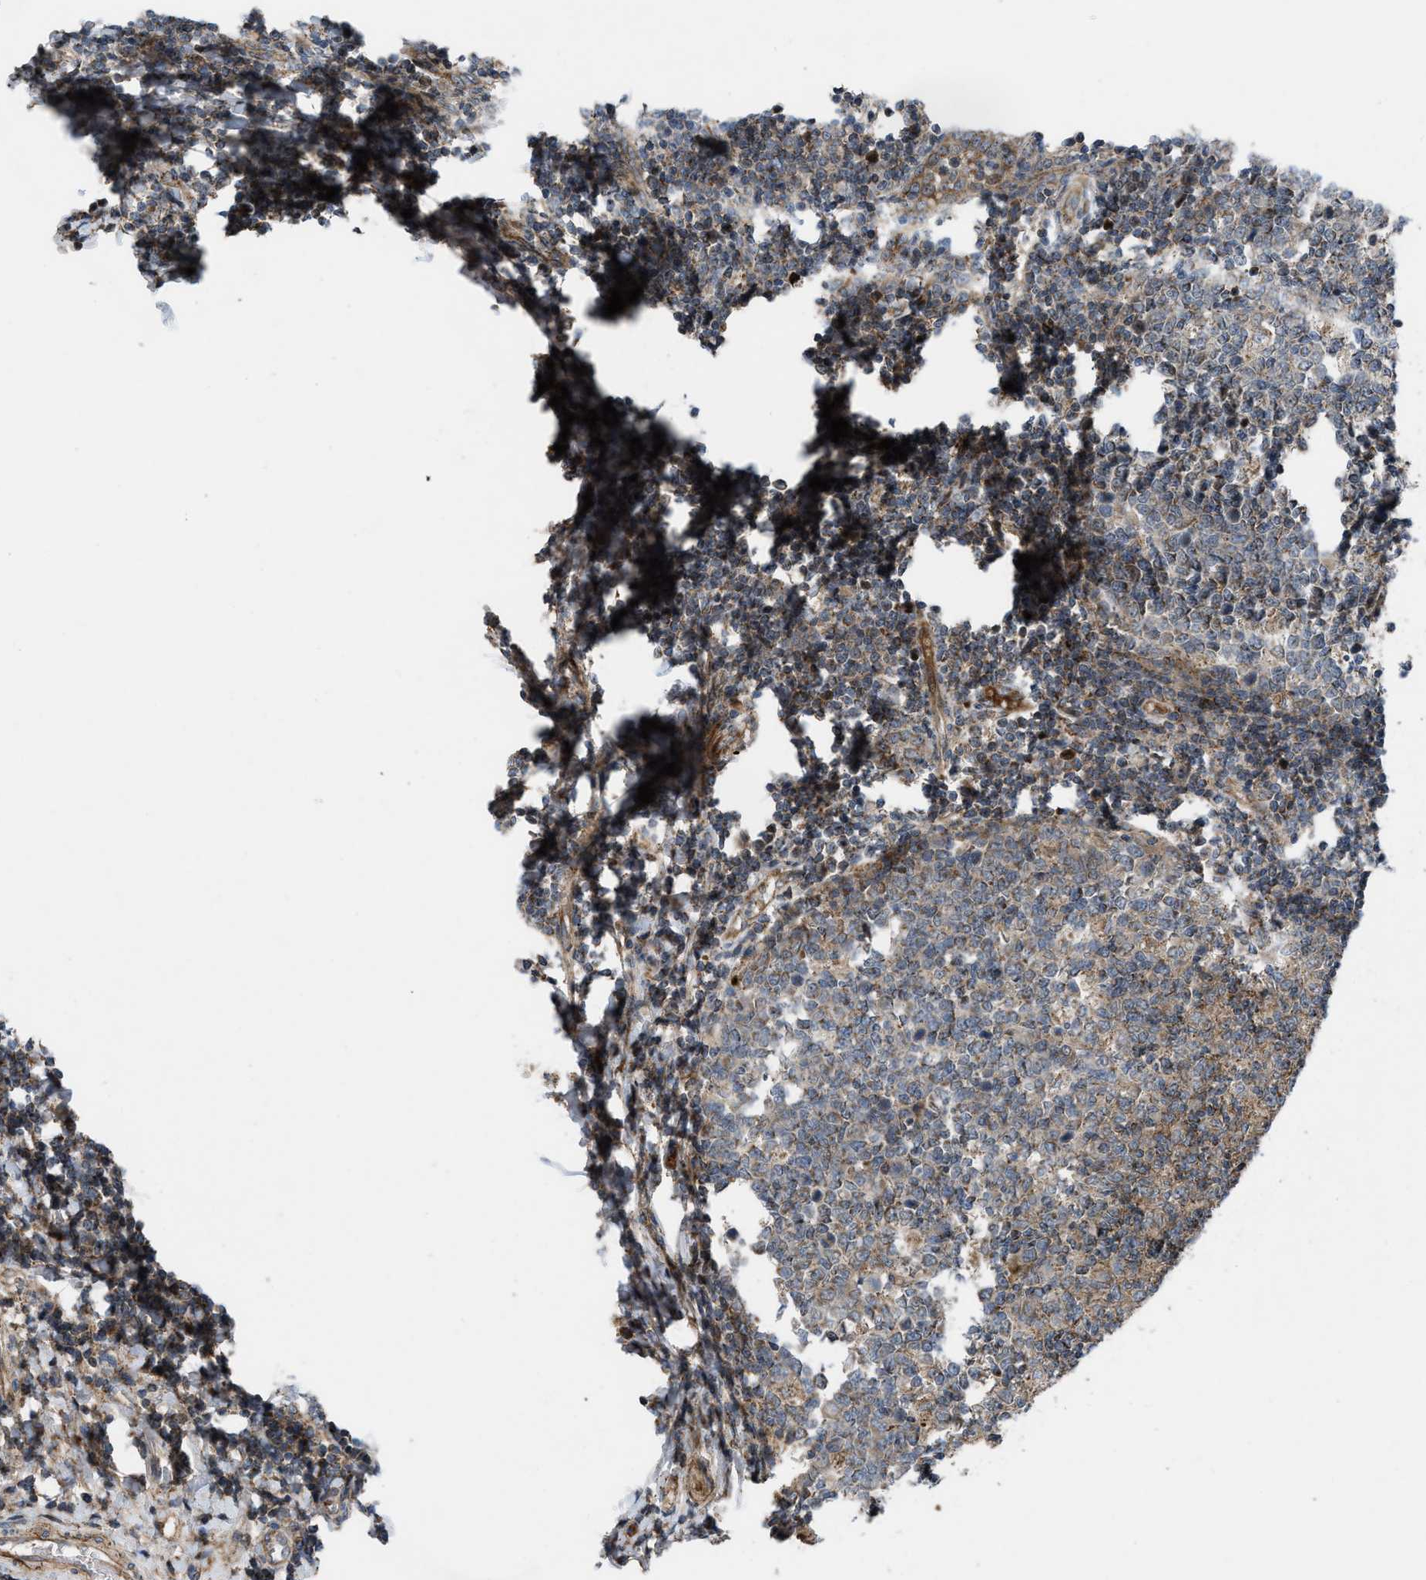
{"staining": {"intensity": "weak", "quantity": ">75%", "location": "cytoplasmic/membranous"}, "tissue": "ovary", "cell_type": "Follicle cells", "image_type": "normal", "snomed": [{"axis": "morphology", "description": "Normal tissue, NOS"}, {"axis": "topography", "description": "Ovary"}], "caption": "This image demonstrates unremarkable ovary stained with IHC to label a protein in brown. The cytoplasmic/membranous of follicle cells show weak positivity for the protein. Nuclei are counter-stained blue.", "gene": "AP3M2", "patient": {"sex": "female", "age": 33}}